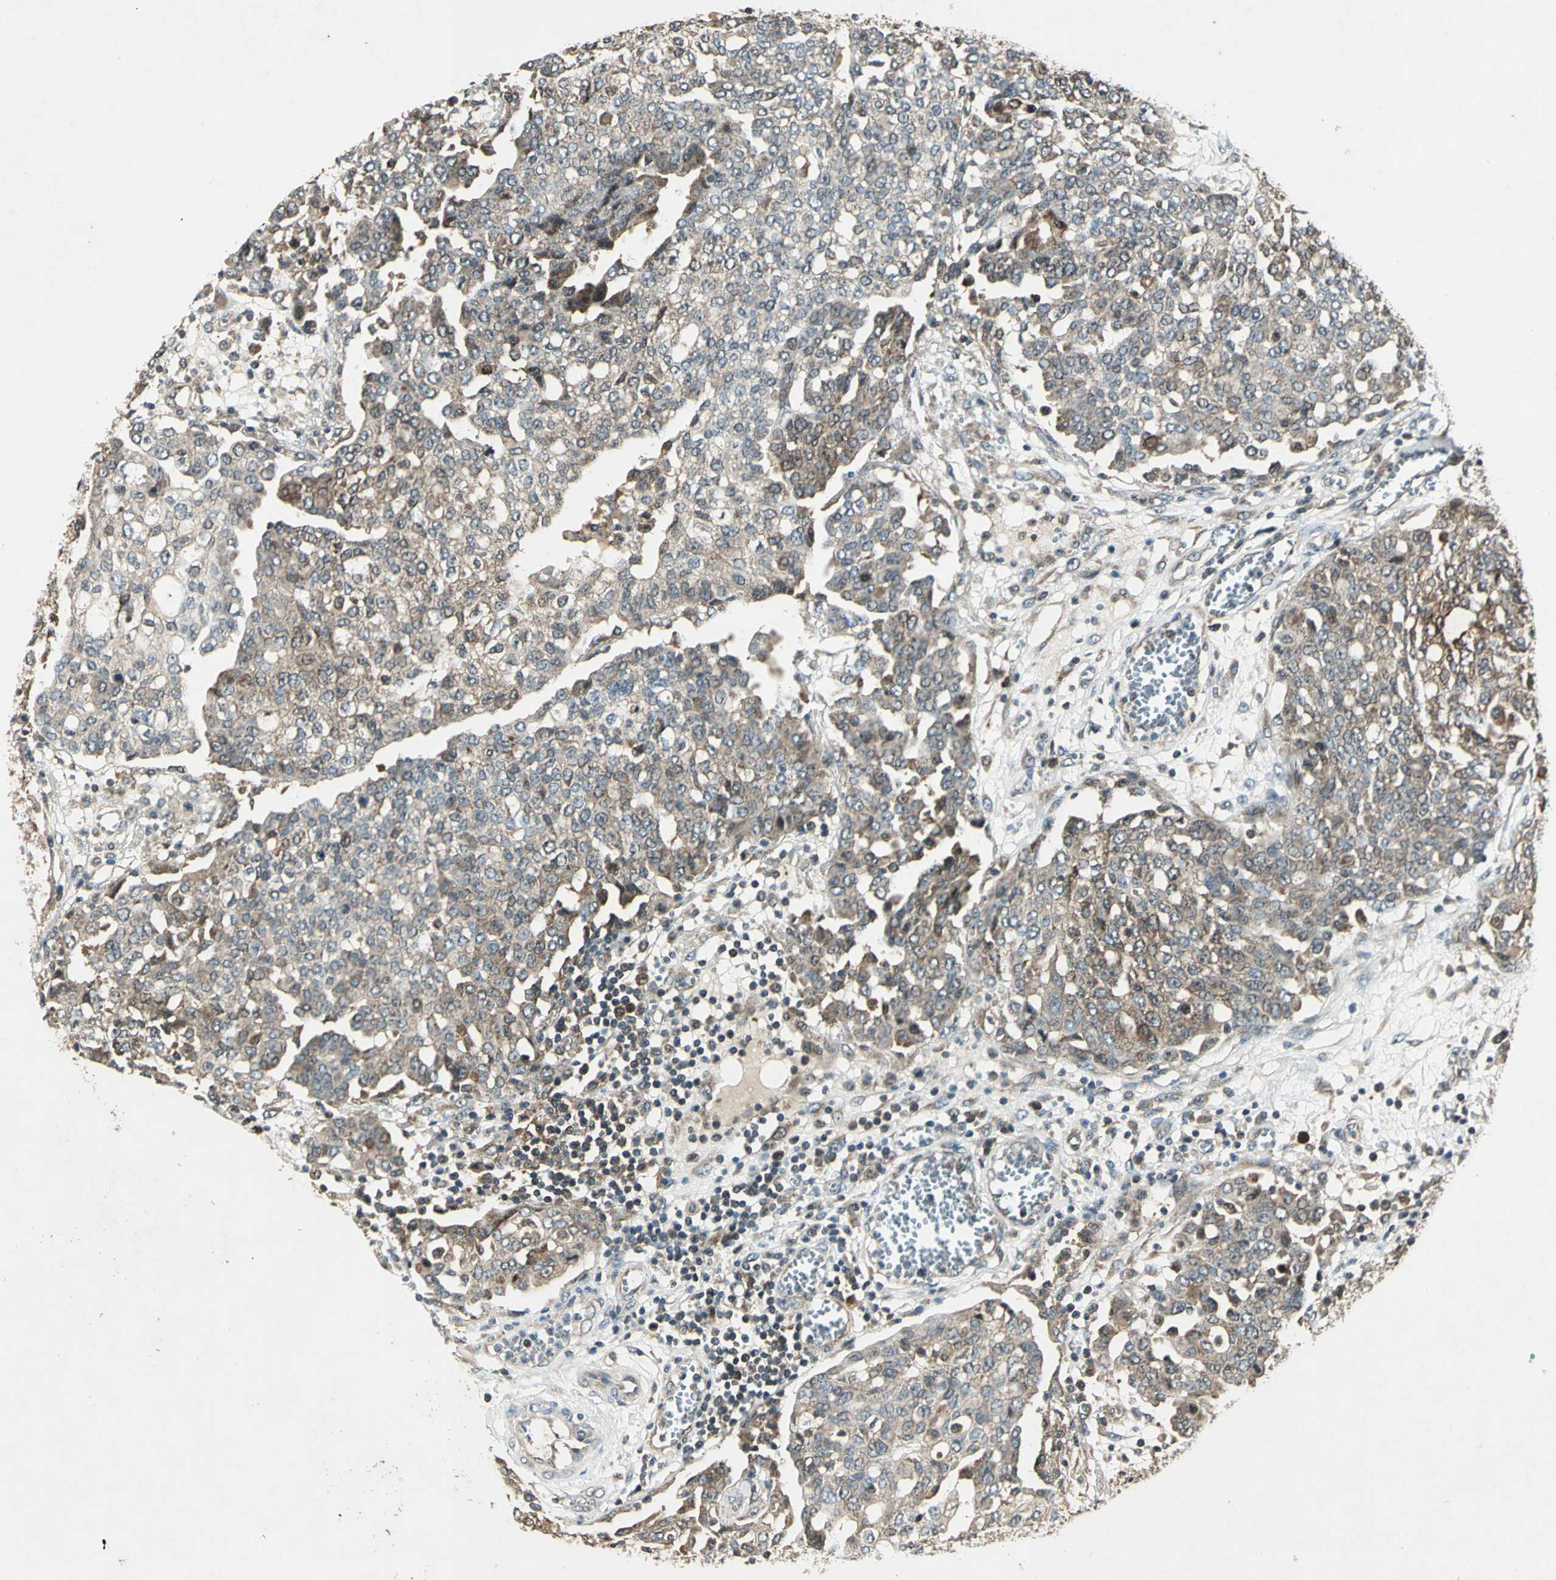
{"staining": {"intensity": "weak", "quantity": "25%-75%", "location": "nuclear"}, "tissue": "ovarian cancer", "cell_type": "Tumor cells", "image_type": "cancer", "snomed": [{"axis": "morphology", "description": "Cystadenocarcinoma, serous, NOS"}, {"axis": "topography", "description": "Soft tissue"}, {"axis": "topography", "description": "Ovary"}], "caption": "Serous cystadenocarcinoma (ovarian) stained for a protein reveals weak nuclear positivity in tumor cells.", "gene": "AHSA1", "patient": {"sex": "female", "age": 57}}